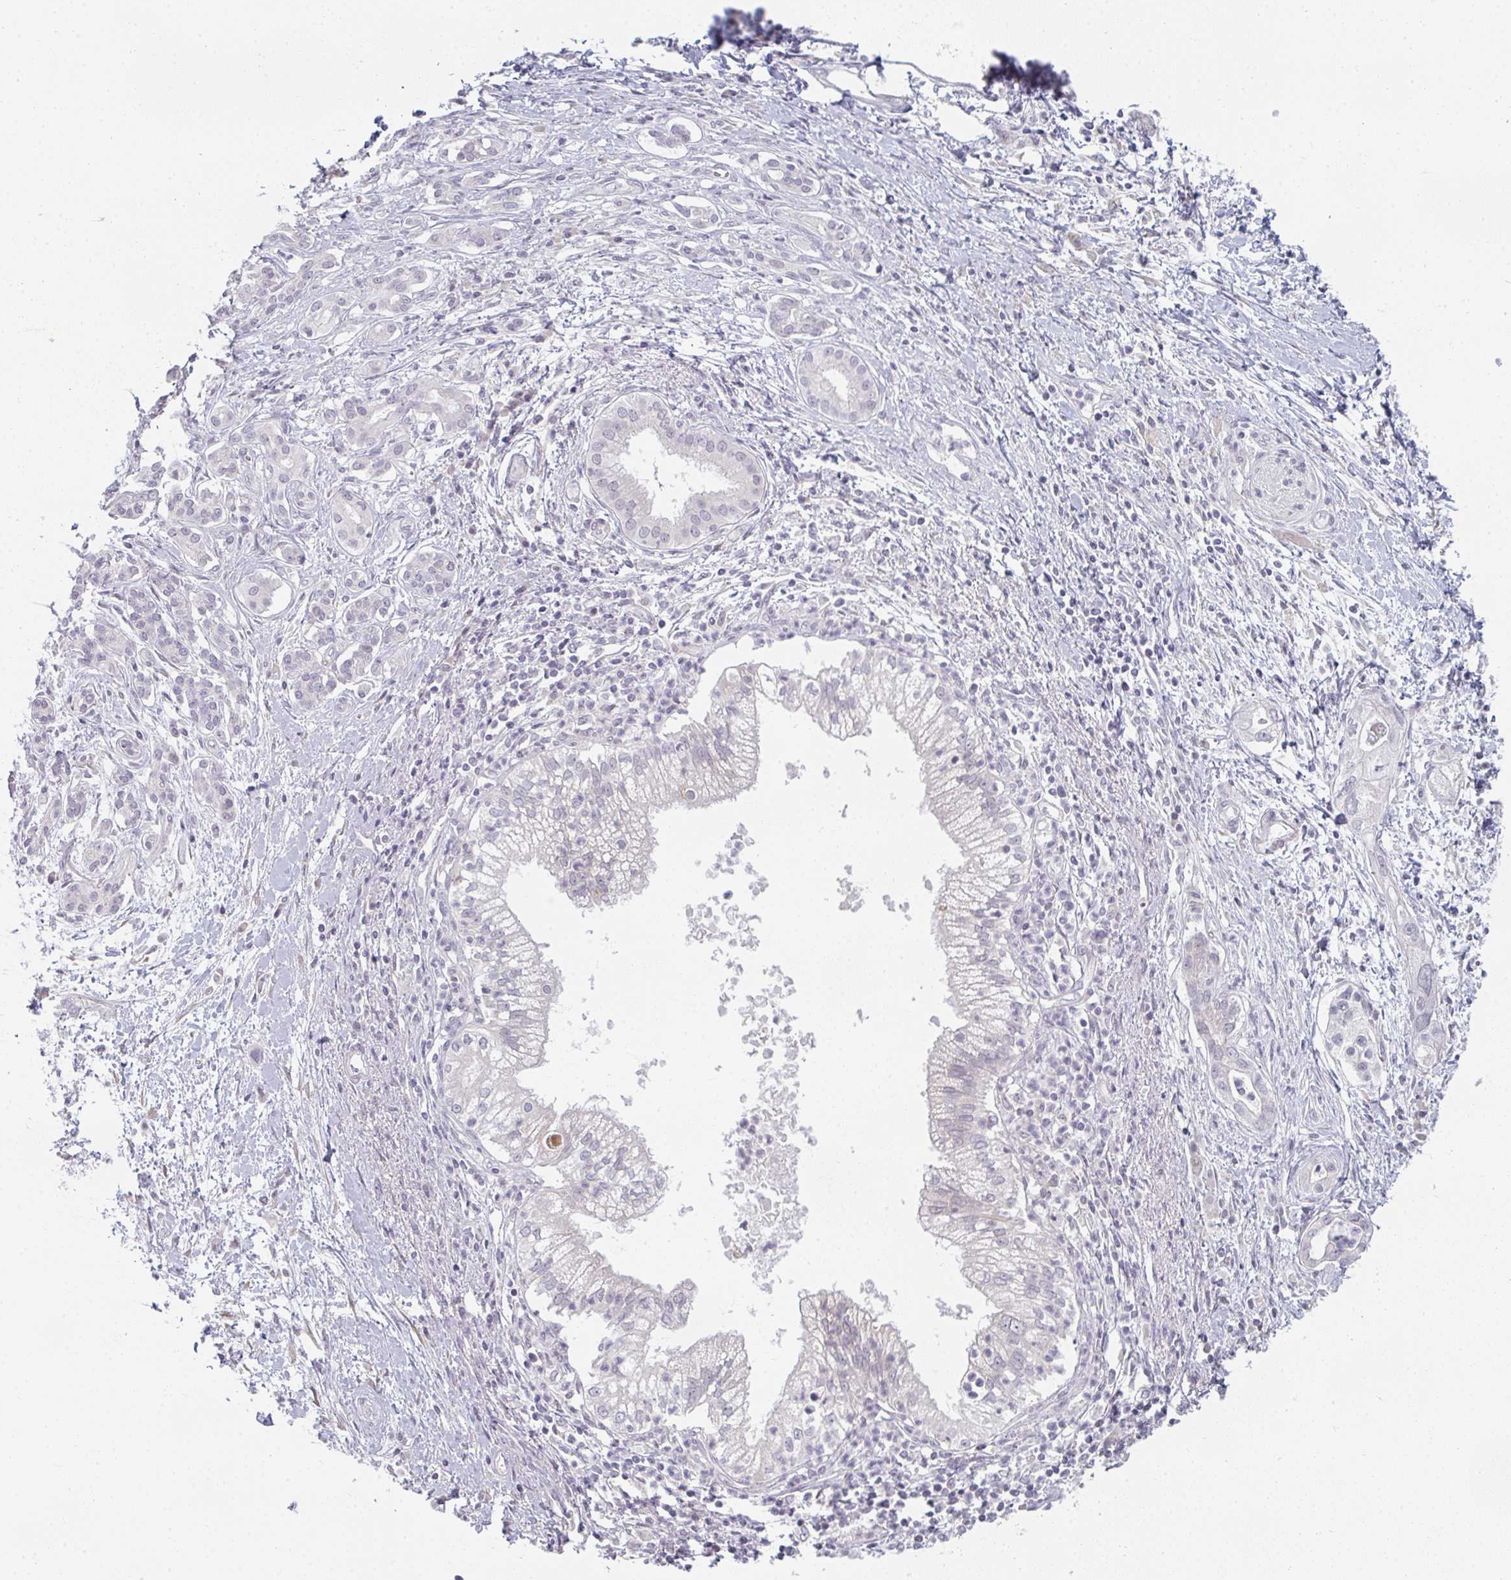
{"staining": {"intensity": "negative", "quantity": "none", "location": "none"}, "tissue": "pancreatic cancer", "cell_type": "Tumor cells", "image_type": "cancer", "snomed": [{"axis": "morphology", "description": "Adenocarcinoma, NOS"}, {"axis": "topography", "description": "Pancreas"}], "caption": "Immunohistochemistry (IHC) of adenocarcinoma (pancreatic) exhibits no expression in tumor cells.", "gene": "RBBP6", "patient": {"sex": "male", "age": 70}}